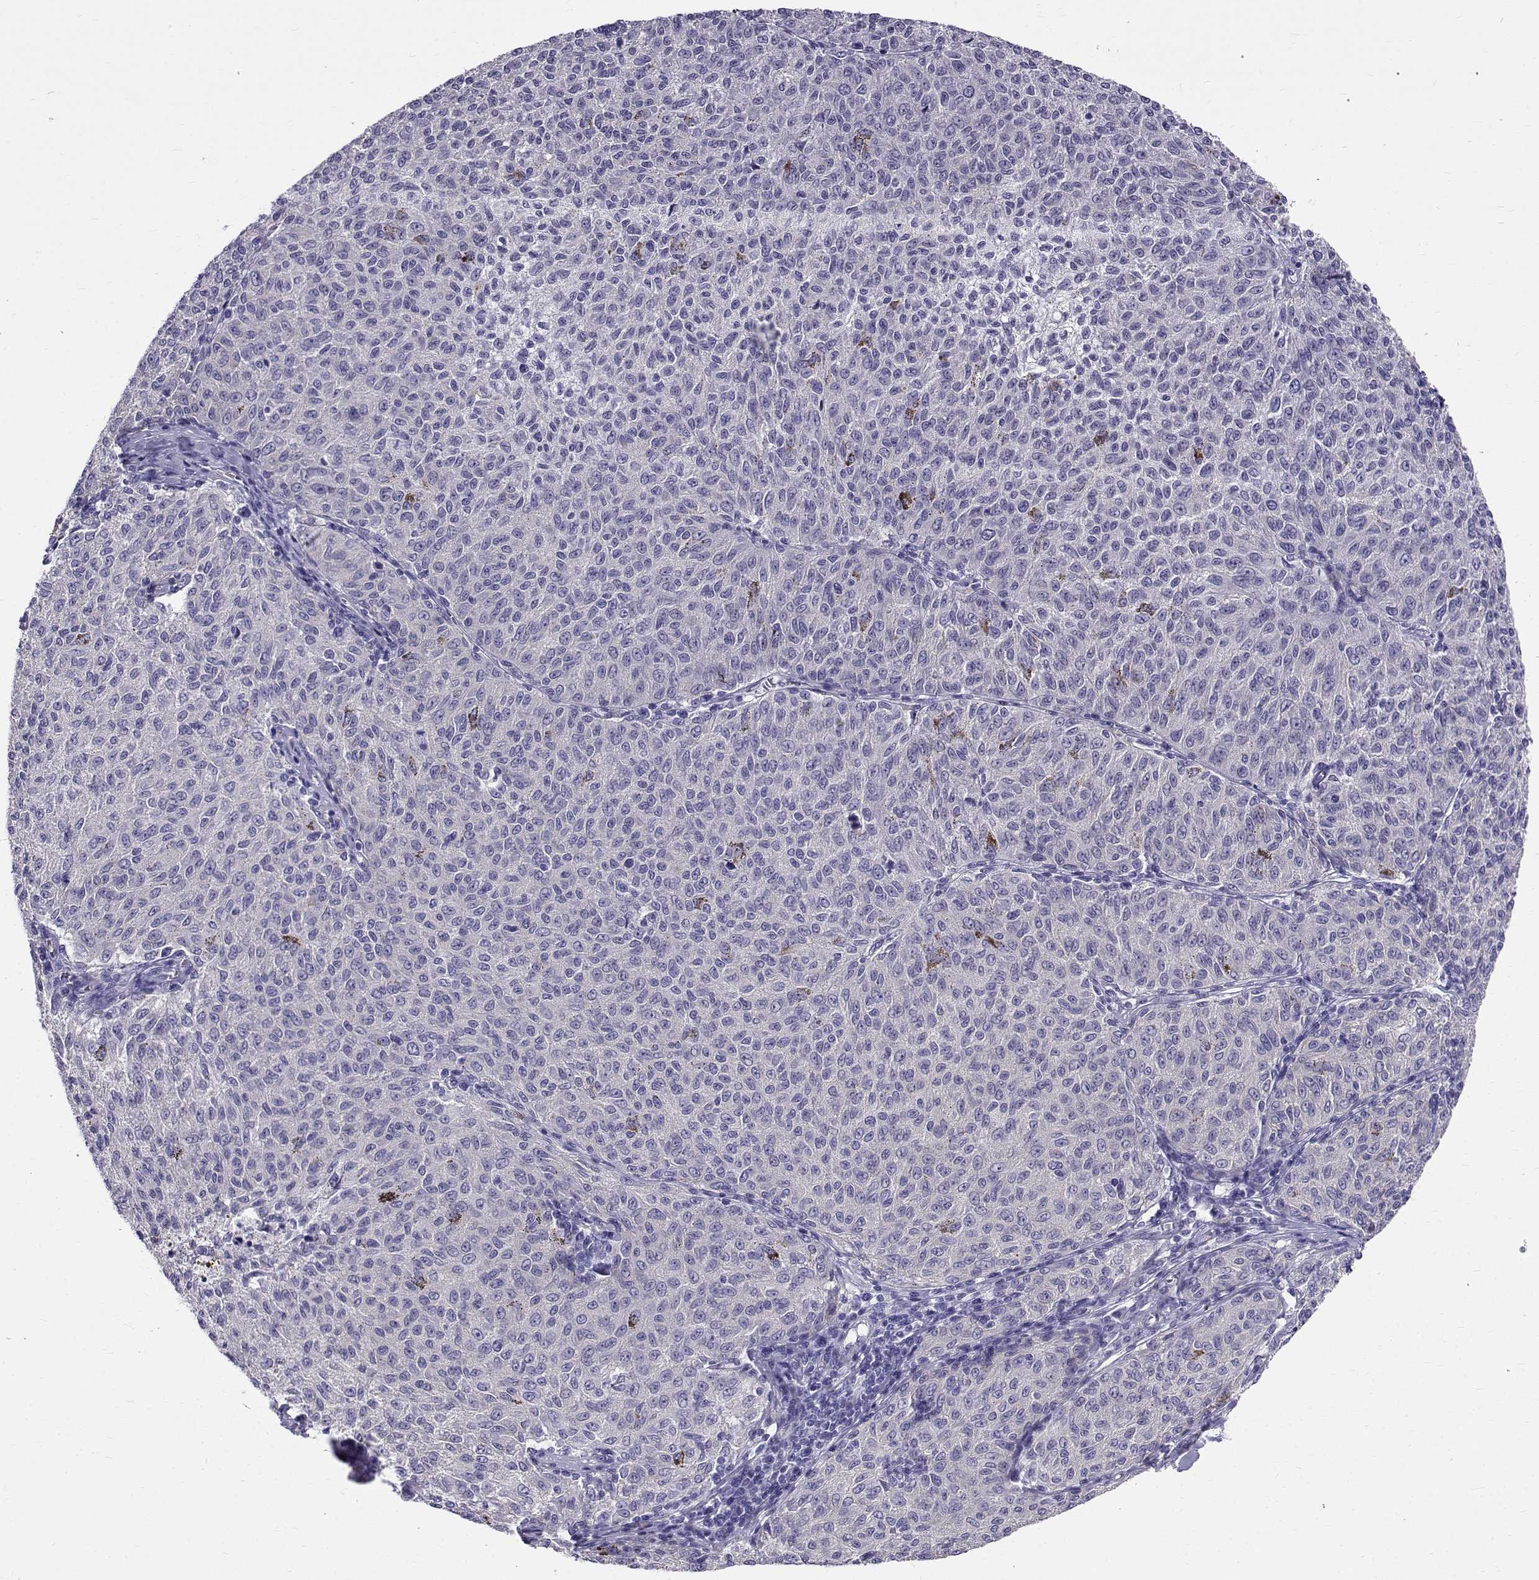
{"staining": {"intensity": "negative", "quantity": "none", "location": "none"}, "tissue": "melanoma", "cell_type": "Tumor cells", "image_type": "cancer", "snomed": [{"axis": "morphology", "description": "Malignant melanoma, NOS"}, {"axis": "topography", "description": "Skin"}], "caption": "IHC micrograph of melanoma stained for a protein (brown), which exhibits no expression in tumor cells.", "gene": "IGSF1", "patient": {"sex": "female", "age": 72}}